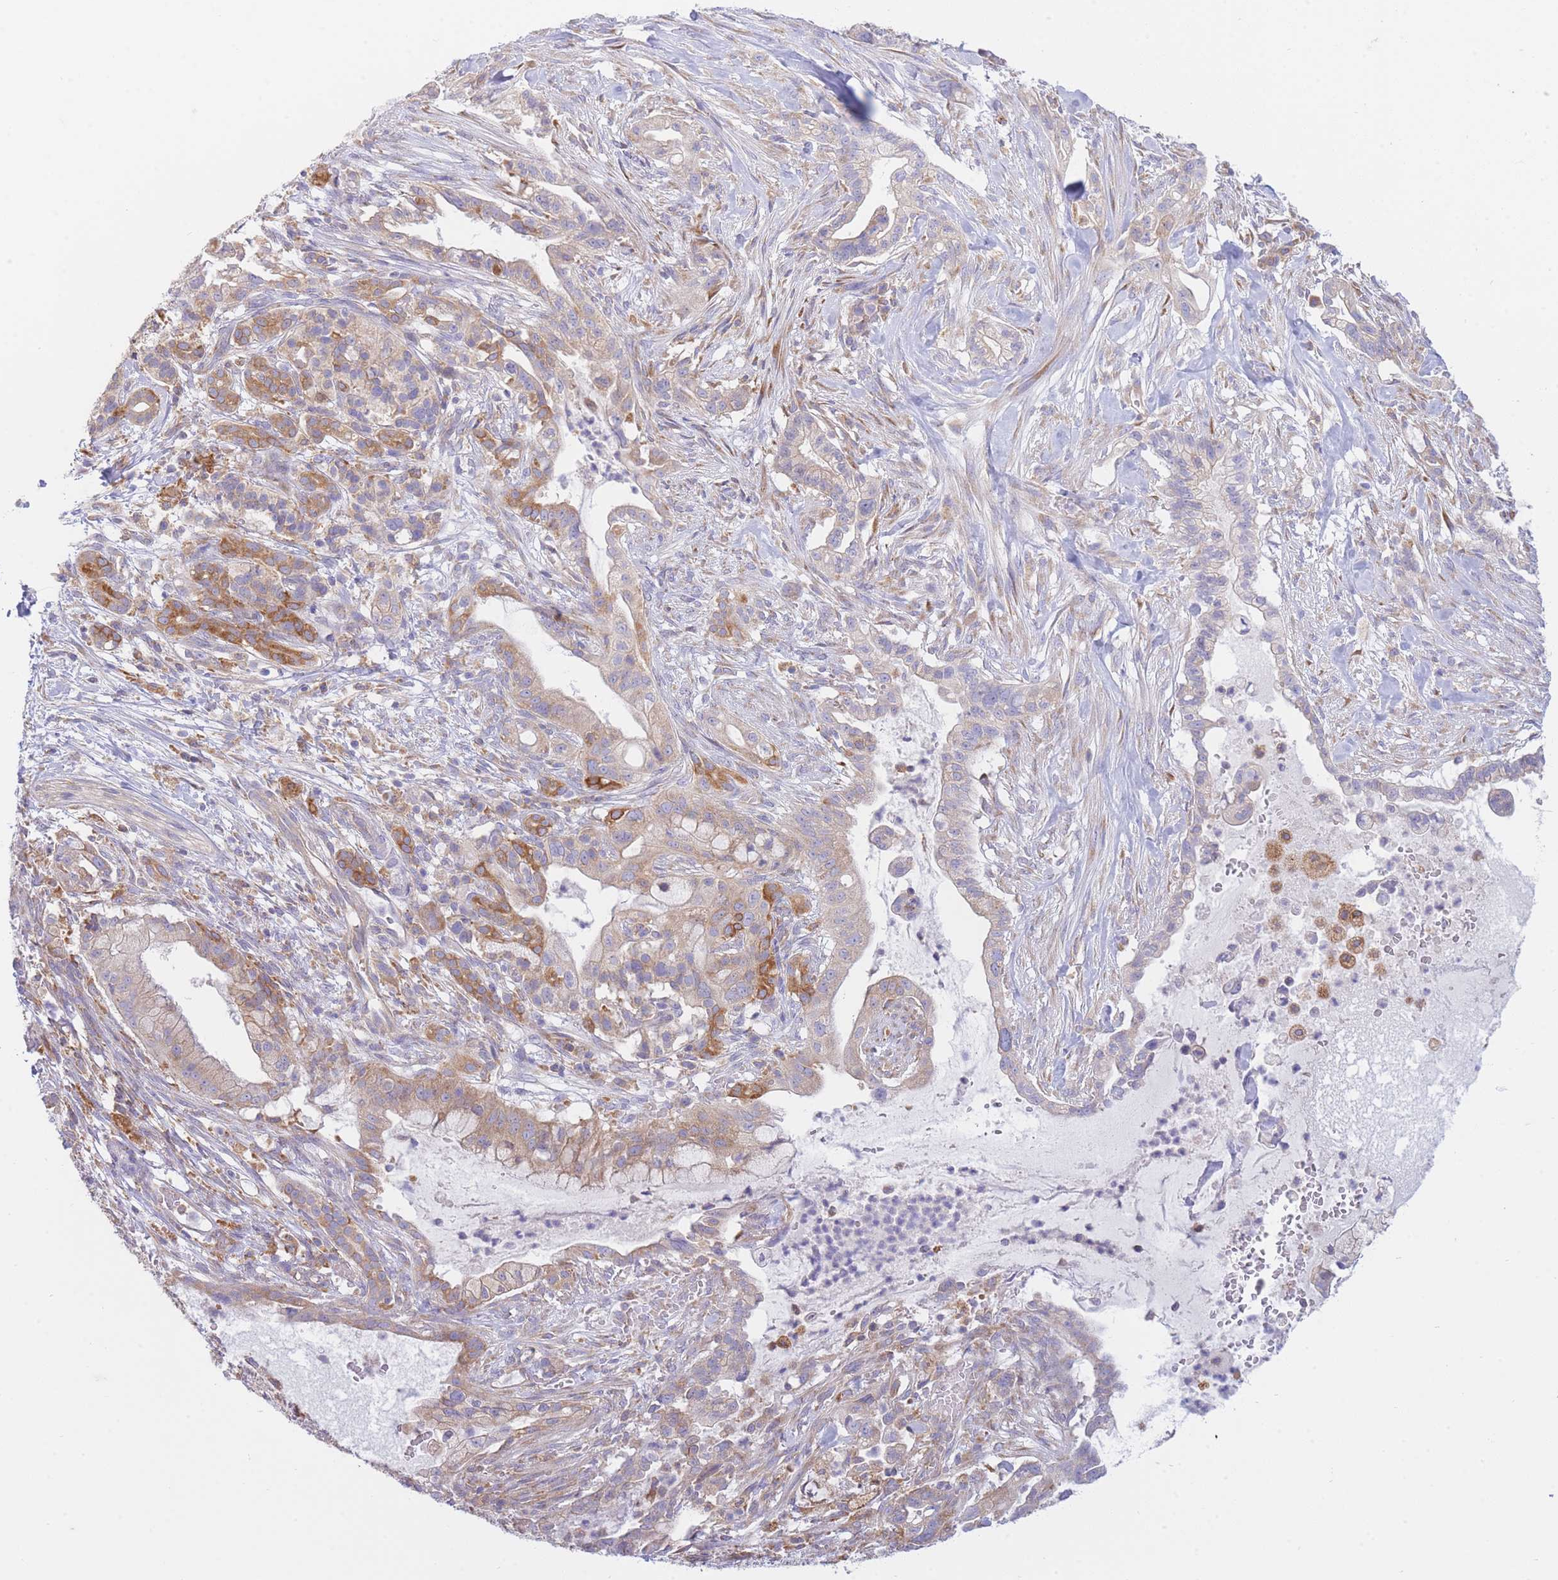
{"staining": {"intensity": "moderate", "quantity": "25%-75%", "location": "cytoplasmic/membranous"}, "tissue": "pancreatic cancer", "cell_type": "Tumor cells", "image_type": "cancer", "snomed": [{"axis": "morphology", "description": "Adenocarcinoma, NOS"}, {"axis": "topography", "description": "Pancreas"}], "caption": "Immunohistochemistry (IHC) (DAB (3,3'-diaminobenzidine)) staining of human adenocarcinoma (pancreatic) demonstrates moderate cytoplasmic/membranous protein expression in about 25%-75% of tumor cells. The protein of interest is stained brown, and the nuclei are stained in blue (DAB (3,3'-diaminobenzidine) IHC with brightfield microscopy, high magnification).", "gene": "SH2B2", "patient": {"sex": "male", "age": 44}}